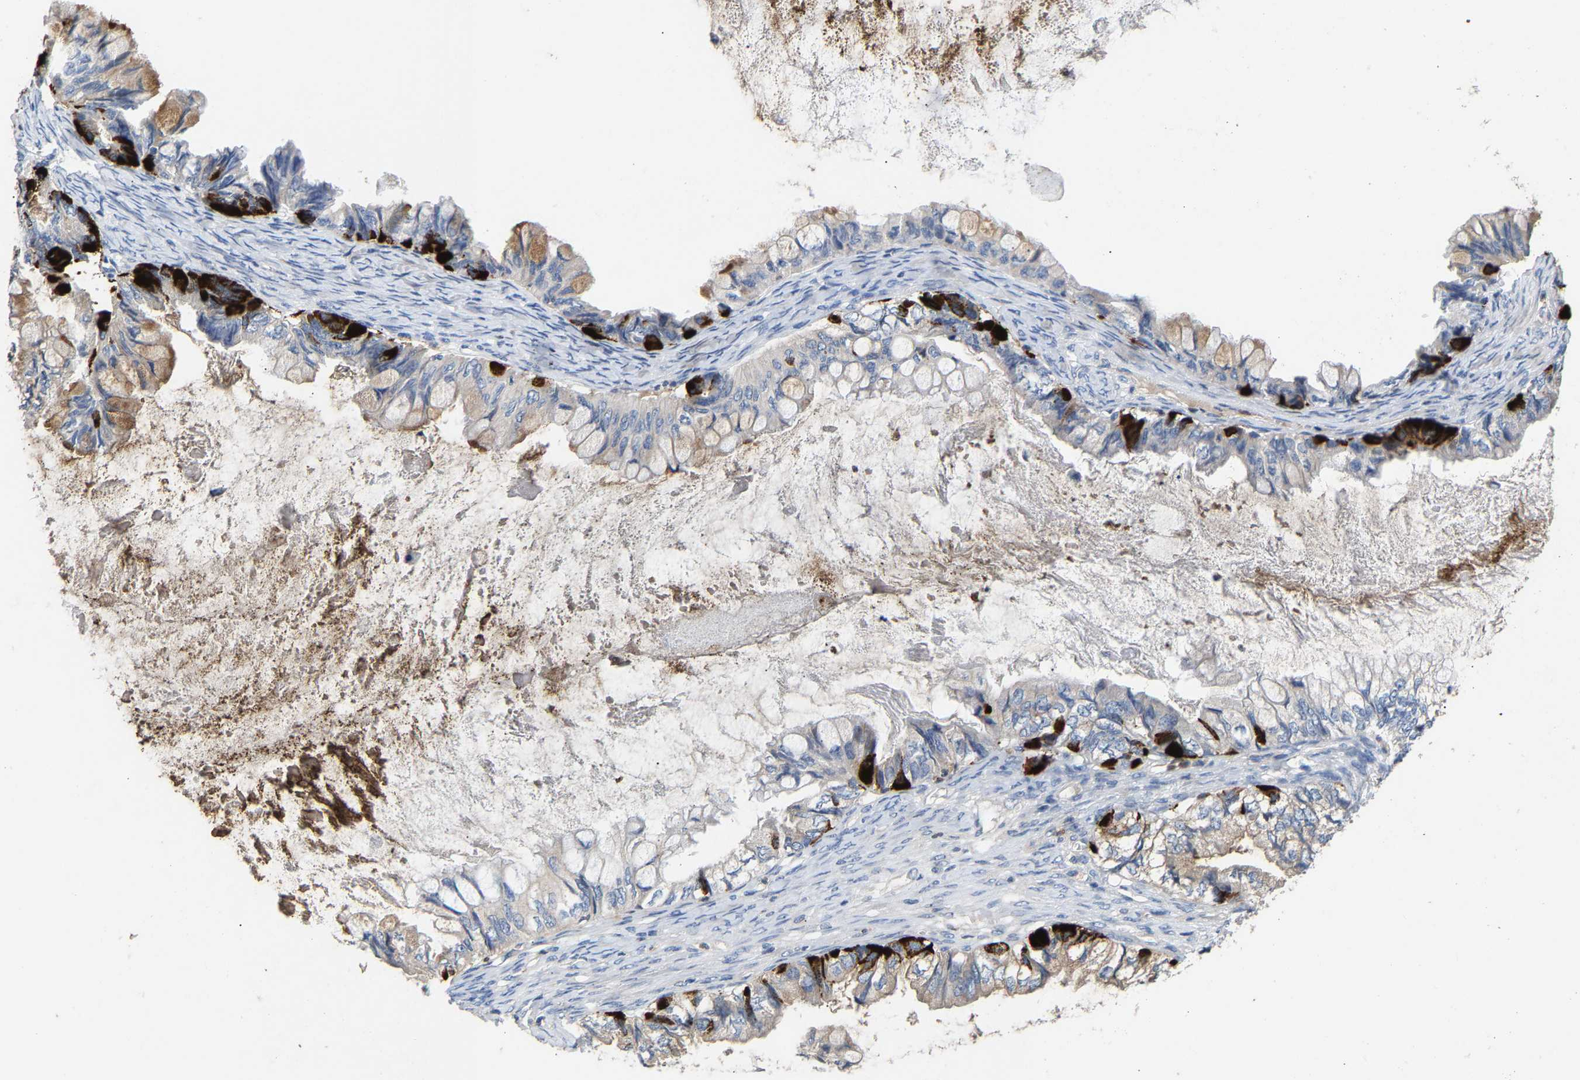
{"staining": {"intensity": "strong", "quantity": "25%-75%", "location": "cytoplasmic/membranous"}, "tissue": "ovarian cancer", "cell_type": "Tumor cells", "image_type": "cancer", "snomed": [{"axis": "morphology", "description": "Cystadenocarcinoma, mucinous, NOS"}, {"axis": "topography", "description": "Ovary"}], "caption": "DAB (3,3'-diaminobenzidine) immunohistochemical staining of ovarian cancer demonstrates strong cytoplasmic/membranous protein expression in about 25%-75% of tumor cells.", "gene": "CCDC171", "patient": {"sex": "female", "age": 80}}